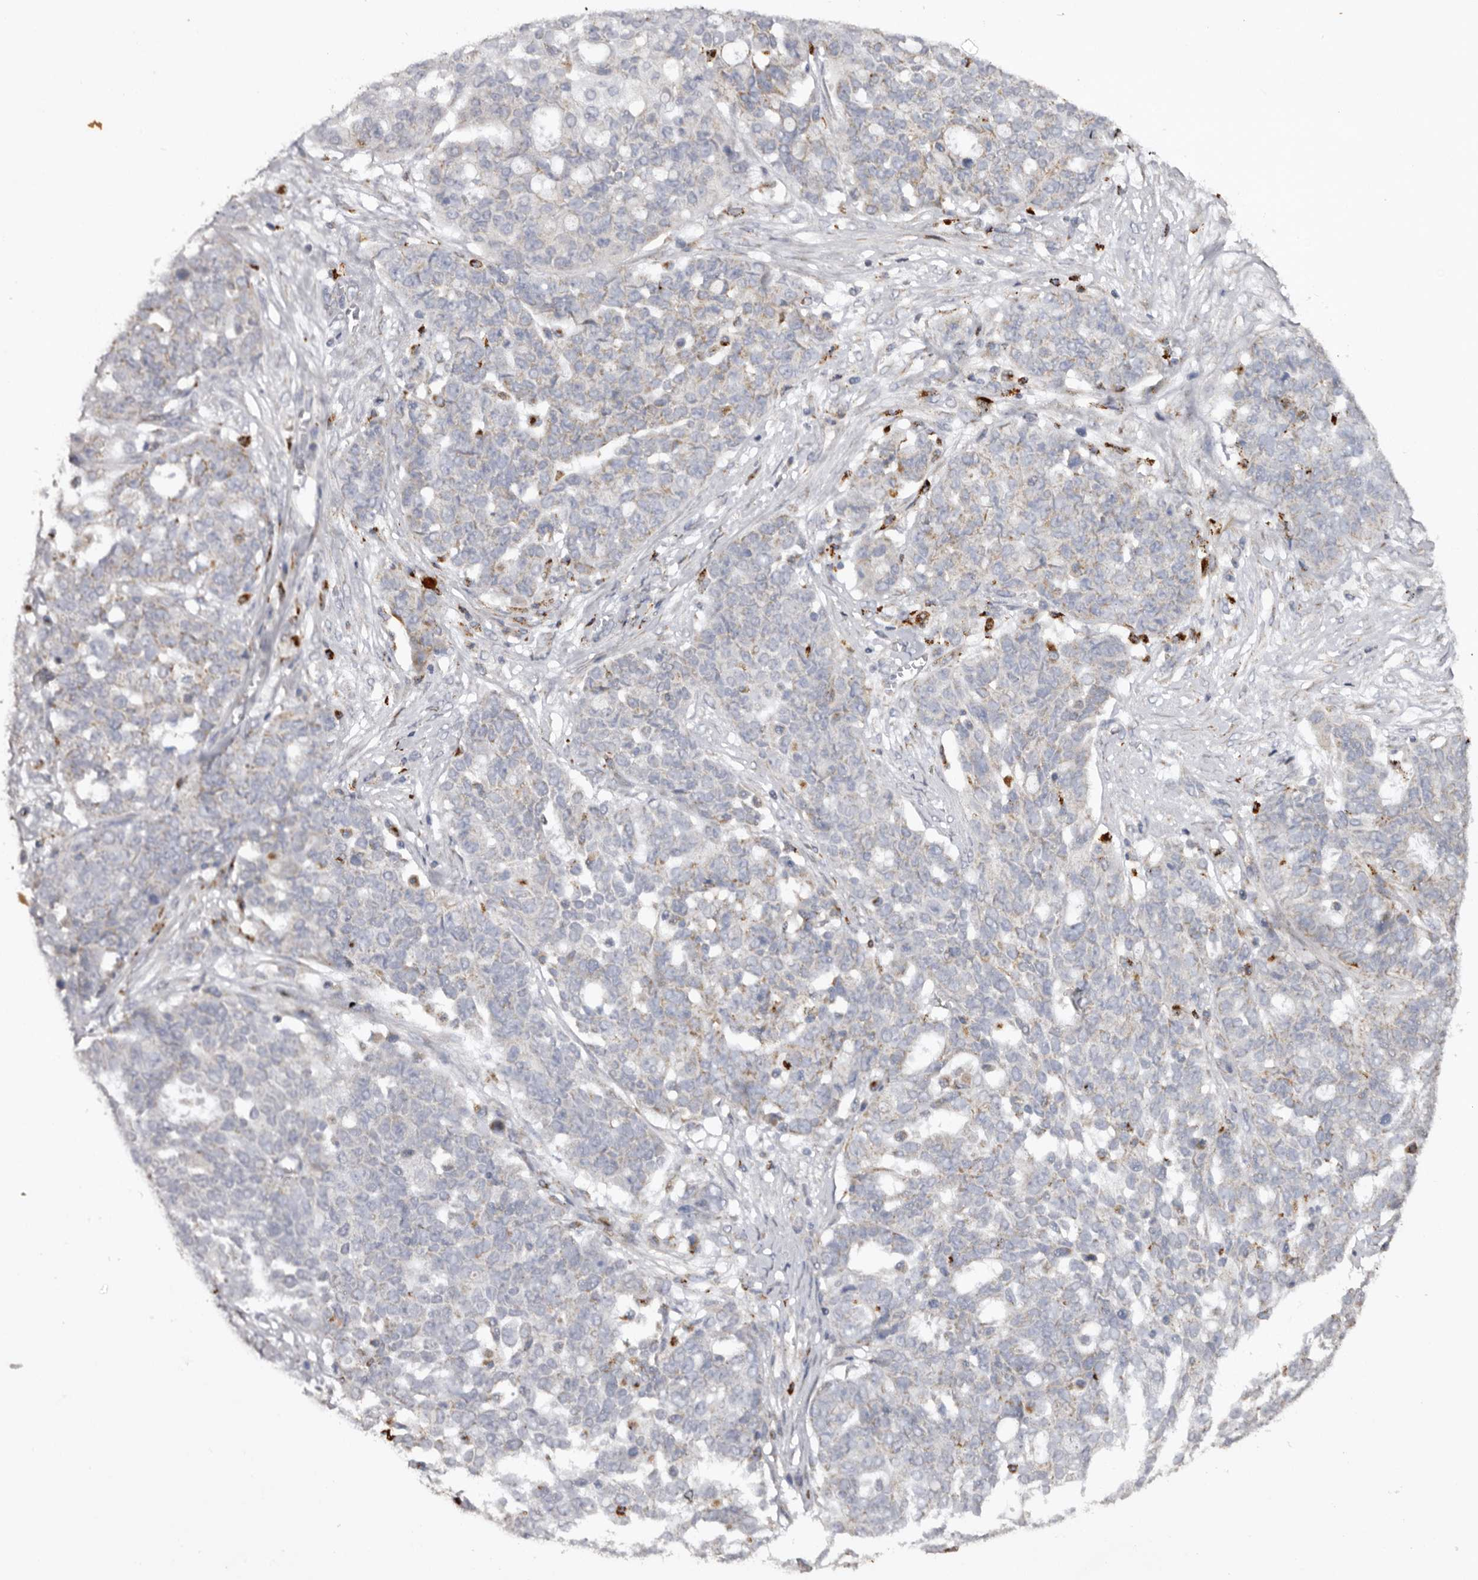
{"staining": {"intensity": "weak", "quantity": "25%-75%", "location": "cytoplasmic/membranous"}, "tissue": "ovarian cancer", "cell_type": "Tumor cells", "image_type": "cancer", "snomed": [{"axis": "morphology", "description": "Cystadenocarcinoma, serous, NOS"}, {"axis": "topography", "description": "Soft tissue"}, {"axis": "topography", "description": "Ovary"}], "caption": "Weak cytoplasmic/membranous staining is identified in approximately 25%-75% of tumor cells in serous cystadenocarcinoma (ovarian).", "gene": "MECR", "patient": {"sex": "female", "age": 57}}